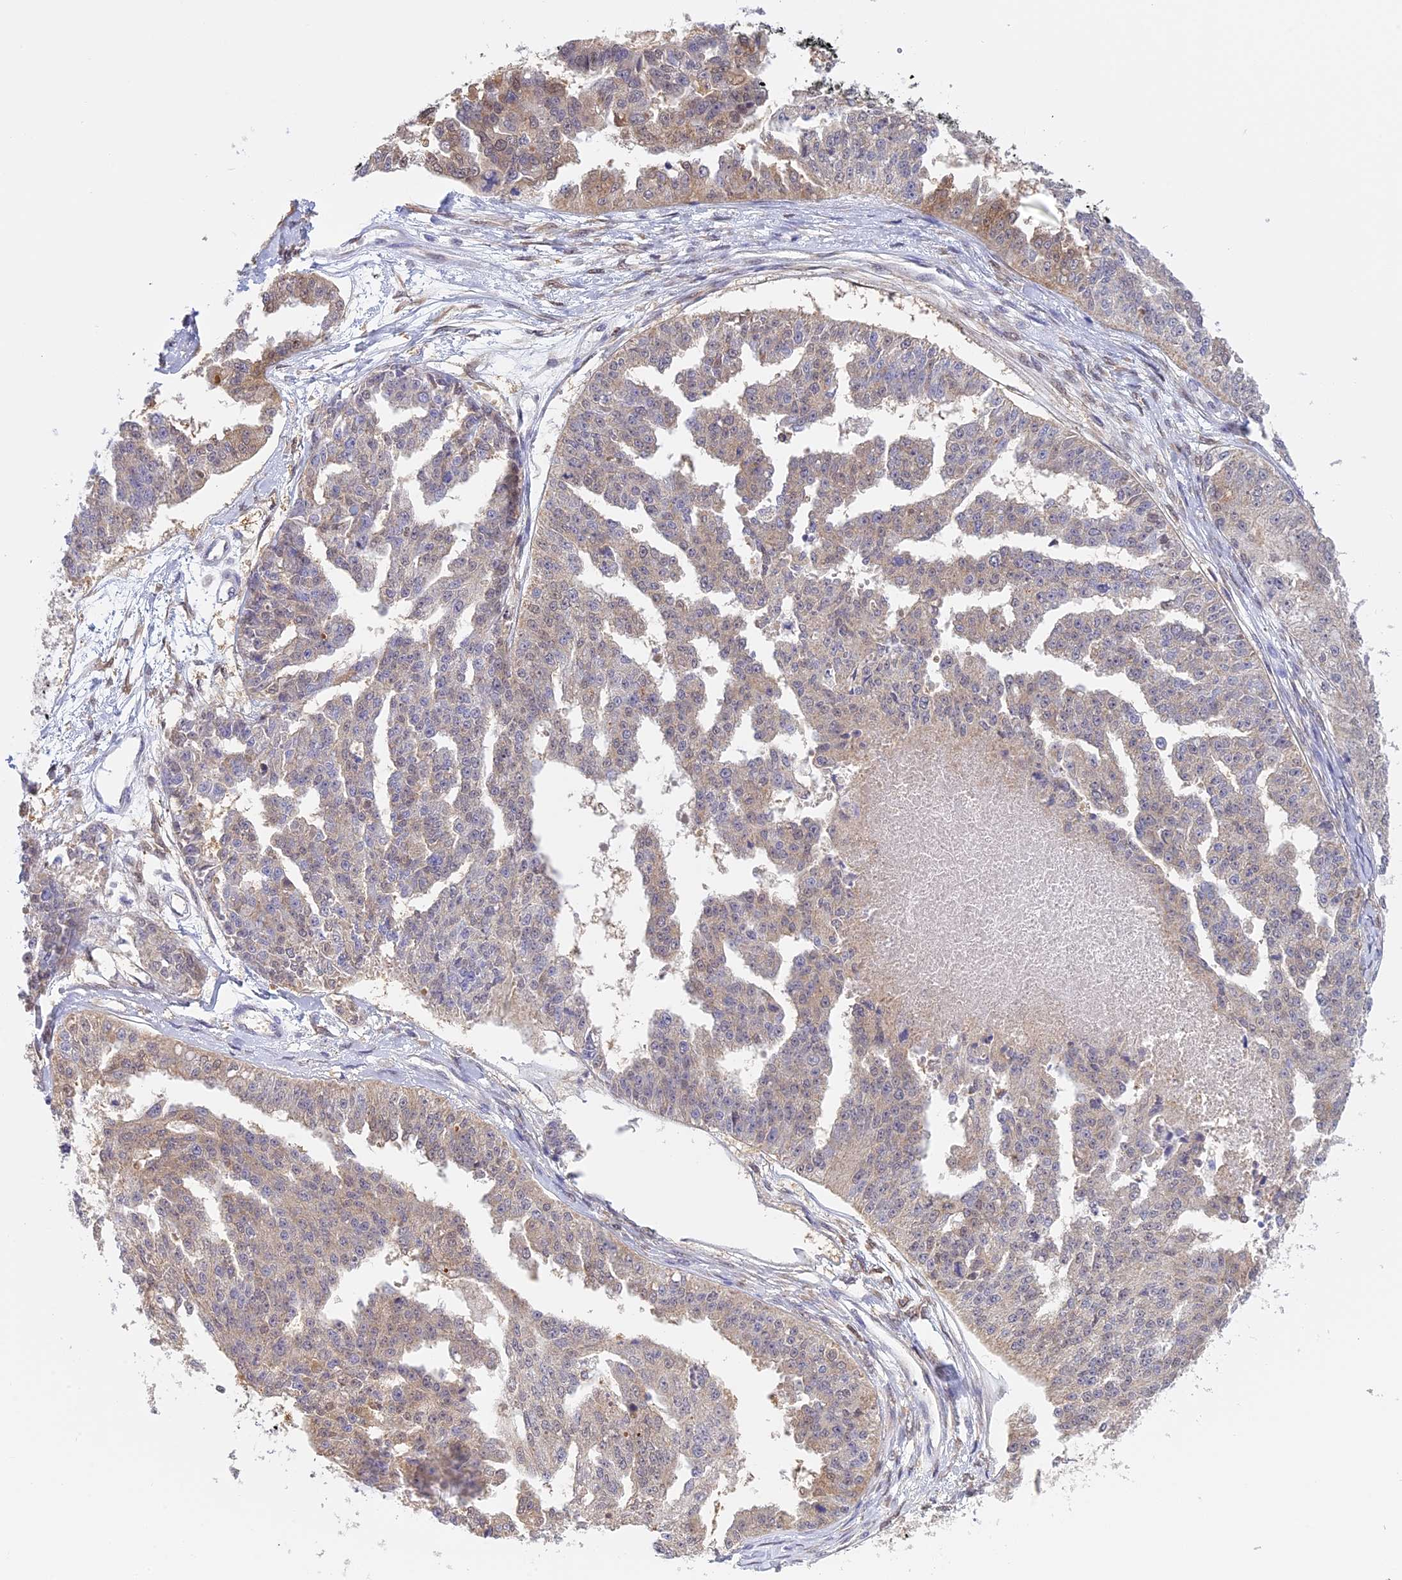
{"staining": {"intensity": "weak", "quantity": "<25%", "location": "cytoplasmic/membranous"}, "tissue": "ovarian cancer", "cell_type": "Tumor cells", "image_type": "cancer", "snomed": [{"axis": "morphology", "description": "Cystadenocarcinoma, serous, NOS"}, {"axis": "topography", "description": "Ovary"}], "caption": "This is a micrograph of immunohistochemistry (IHC) staining of ovarian cancer, which shows no staining in tumor cells. (Stains: DAB immunohistochemistry (IHC) with hematoxylin counter stain, Microscopy: brightfield microscopy at high magnification).", "gene": "IZUMO2", "patient": {"sex": "female", "age": 58}}